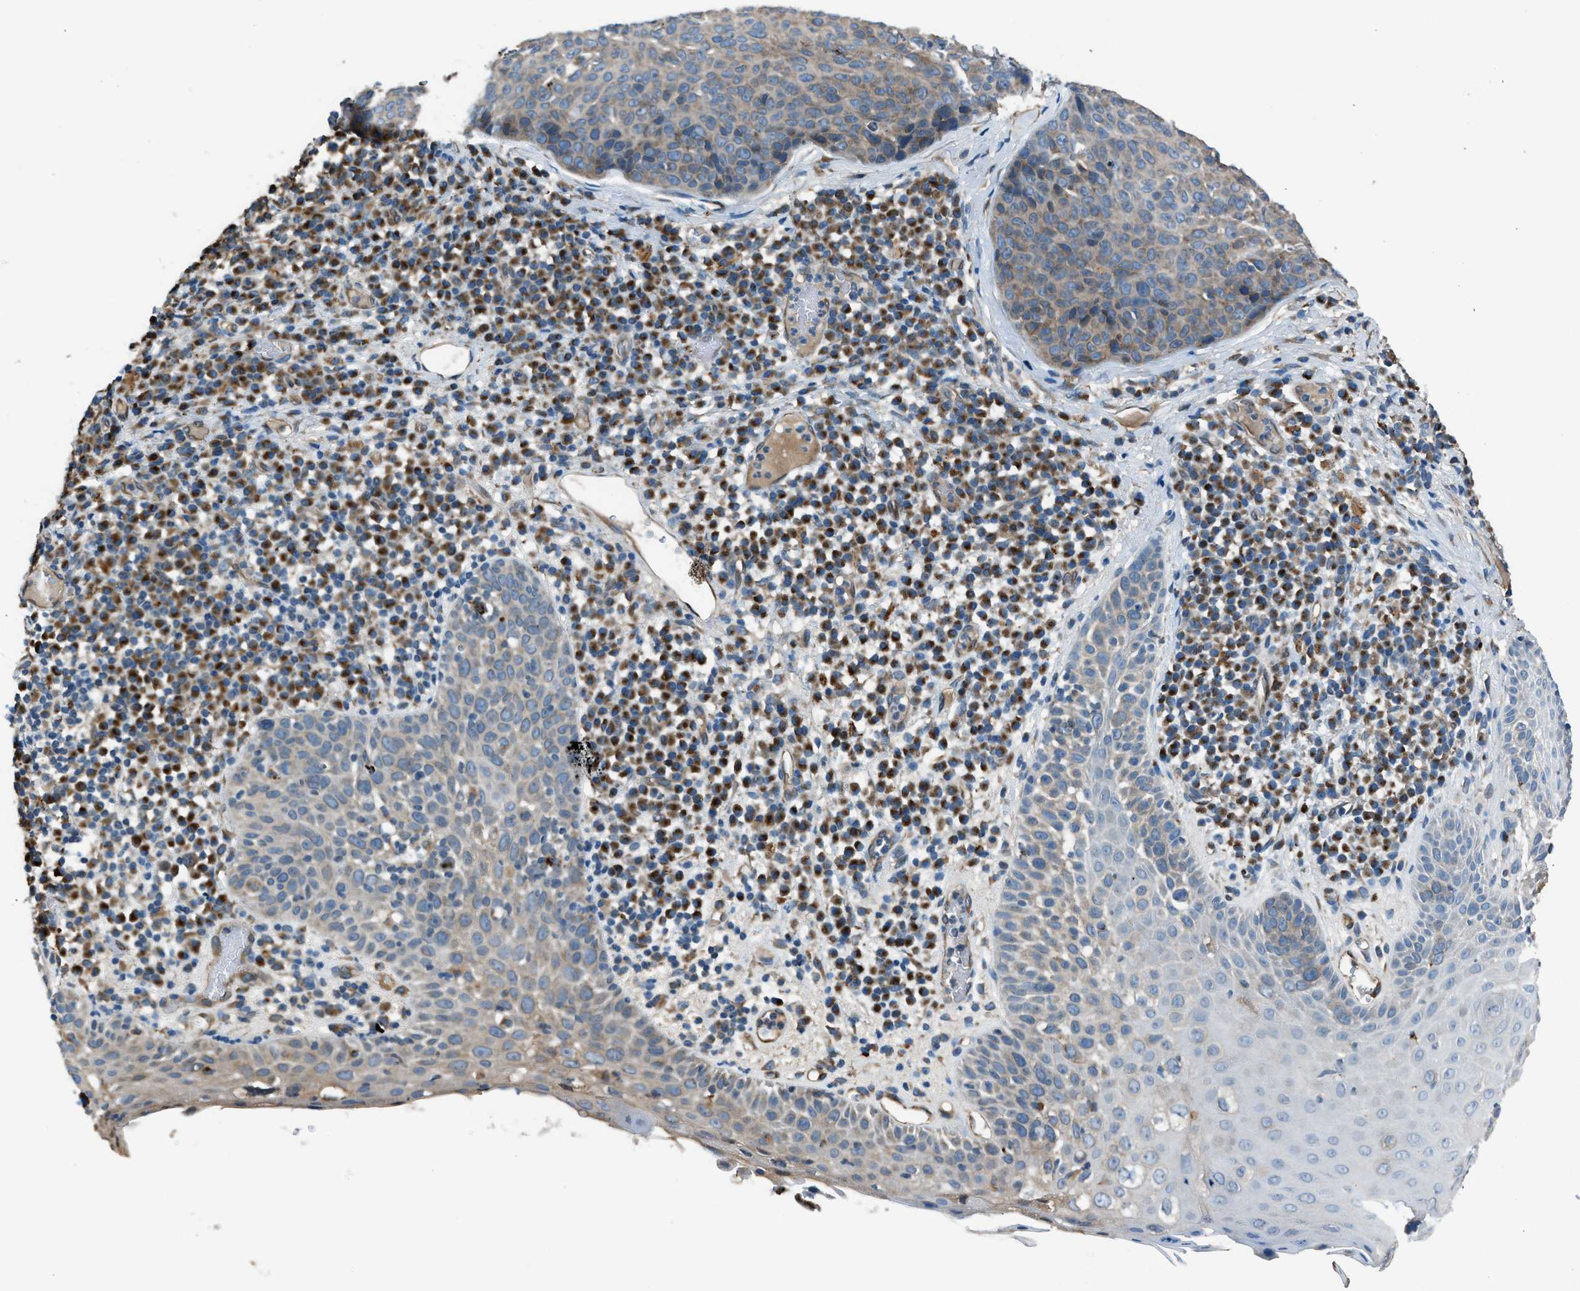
{"staining": {"intensity": "weak", "quantity": "25%-75%", "location": "cytoplasmic/membranous"}, "tissue": "skin cancer", "cell_type": "Tumor cells", "image_type": "cancer", "snomed": [{"axis": "morphology", "description": "Squamous cell carcinoma in situ, NOS"}, {"axis": "morphology", "description": "Squamous cell carcinoma, NOS"}, {"axis": "topography", "description": "Skin"}], "caption": "Protein staining of squamous cell carcinoma (skin) tissue displays weak cytoplasmic/membranous expression in approximately 25%-75% of tumor cells.", "gene": "LMBR1", "patient": {"sex": "male", "age": 93}}